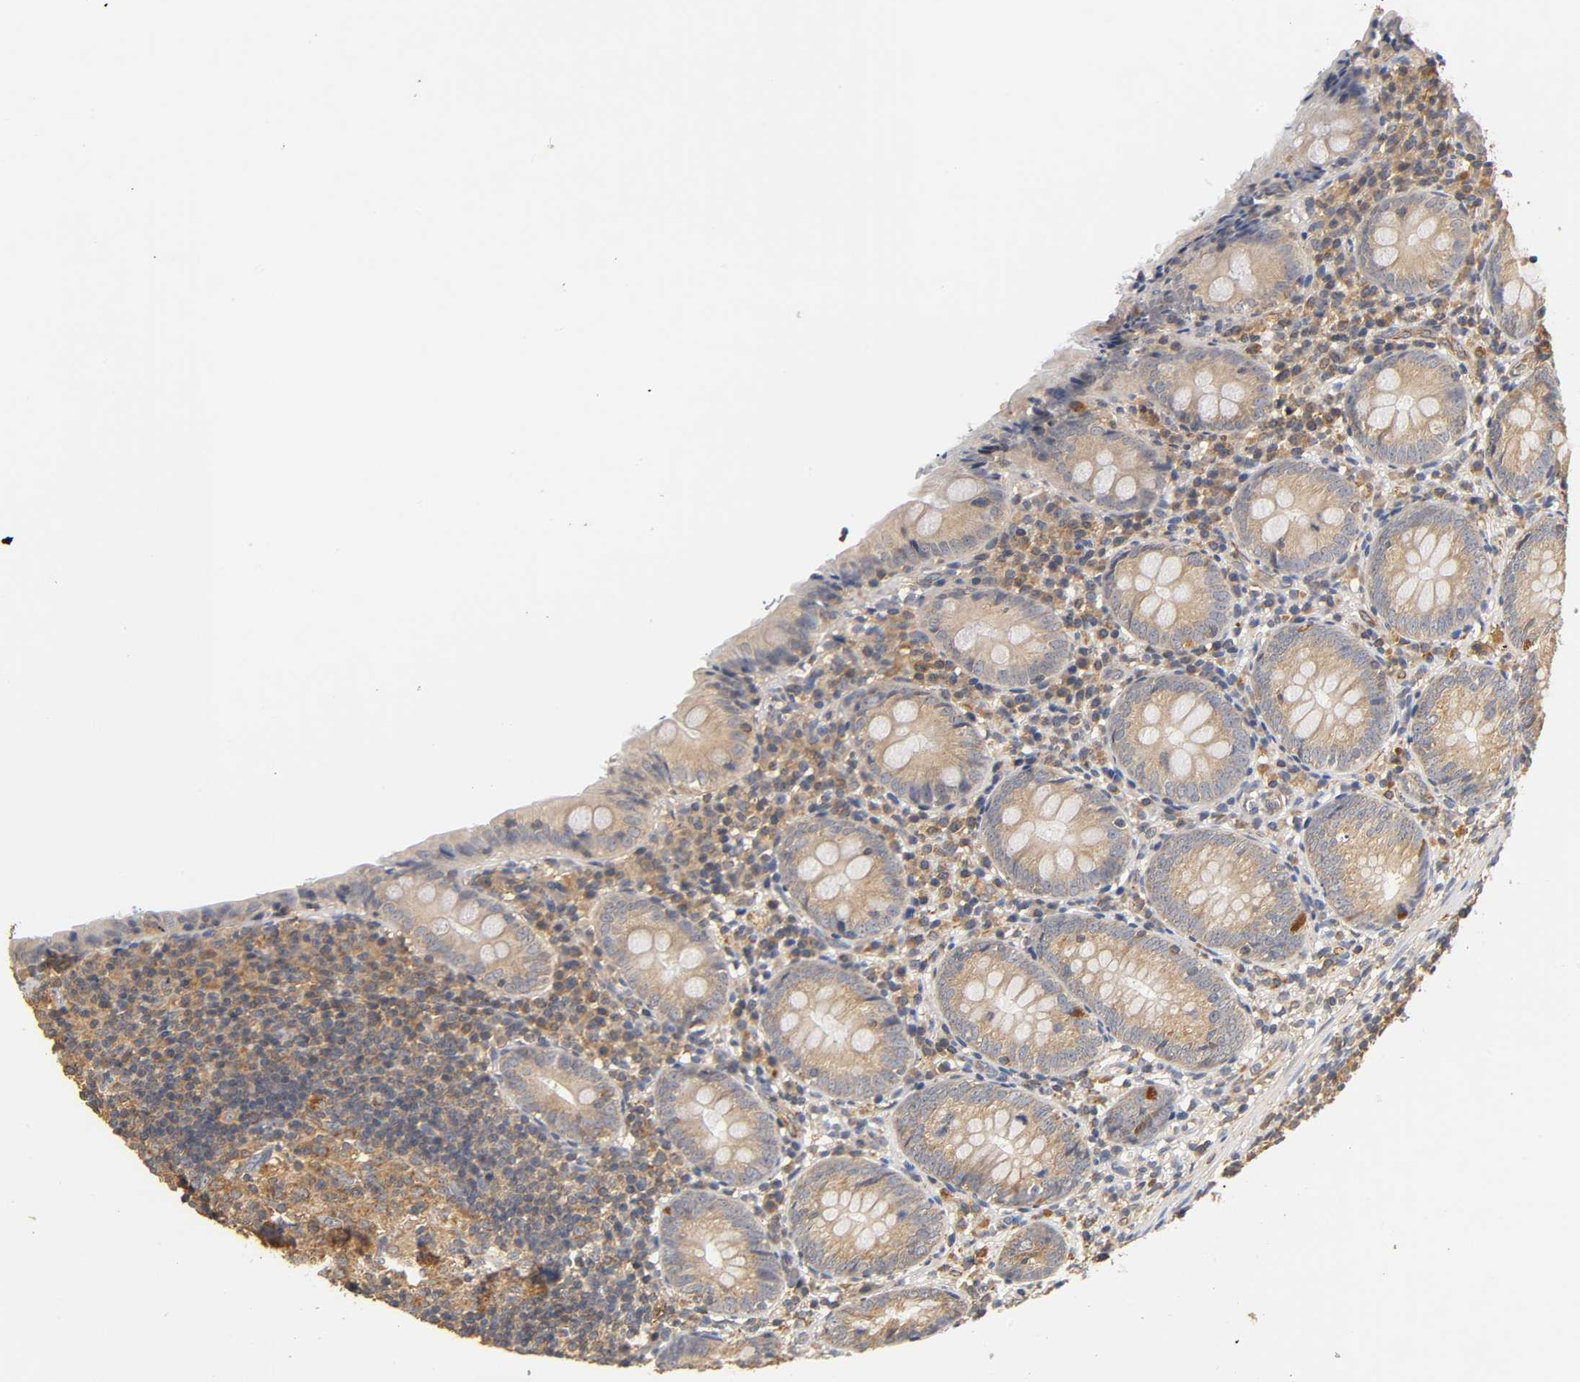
{"staining": {"intensity": "moderate", "quantity": "25%-75%", "location": "cytoplasmic/membranous"}, "tissue": "appendix", "cell_type": "Glandular cells", "image_type": "normal", "snomed": [{"axis": "morphology", "description": "Normal tissue, NOS"}, {"axis": "topography", "description": "Appendix"}], "caption": "An image of human appendix stained for a protein reveals moderate cytoplasmic/membranous brown staining in glandular cells. (Brightfield microscopy of DAB IHC at high magnification).", "gene": "SCAP", "patient": {"sex": "female", "age": 10}}